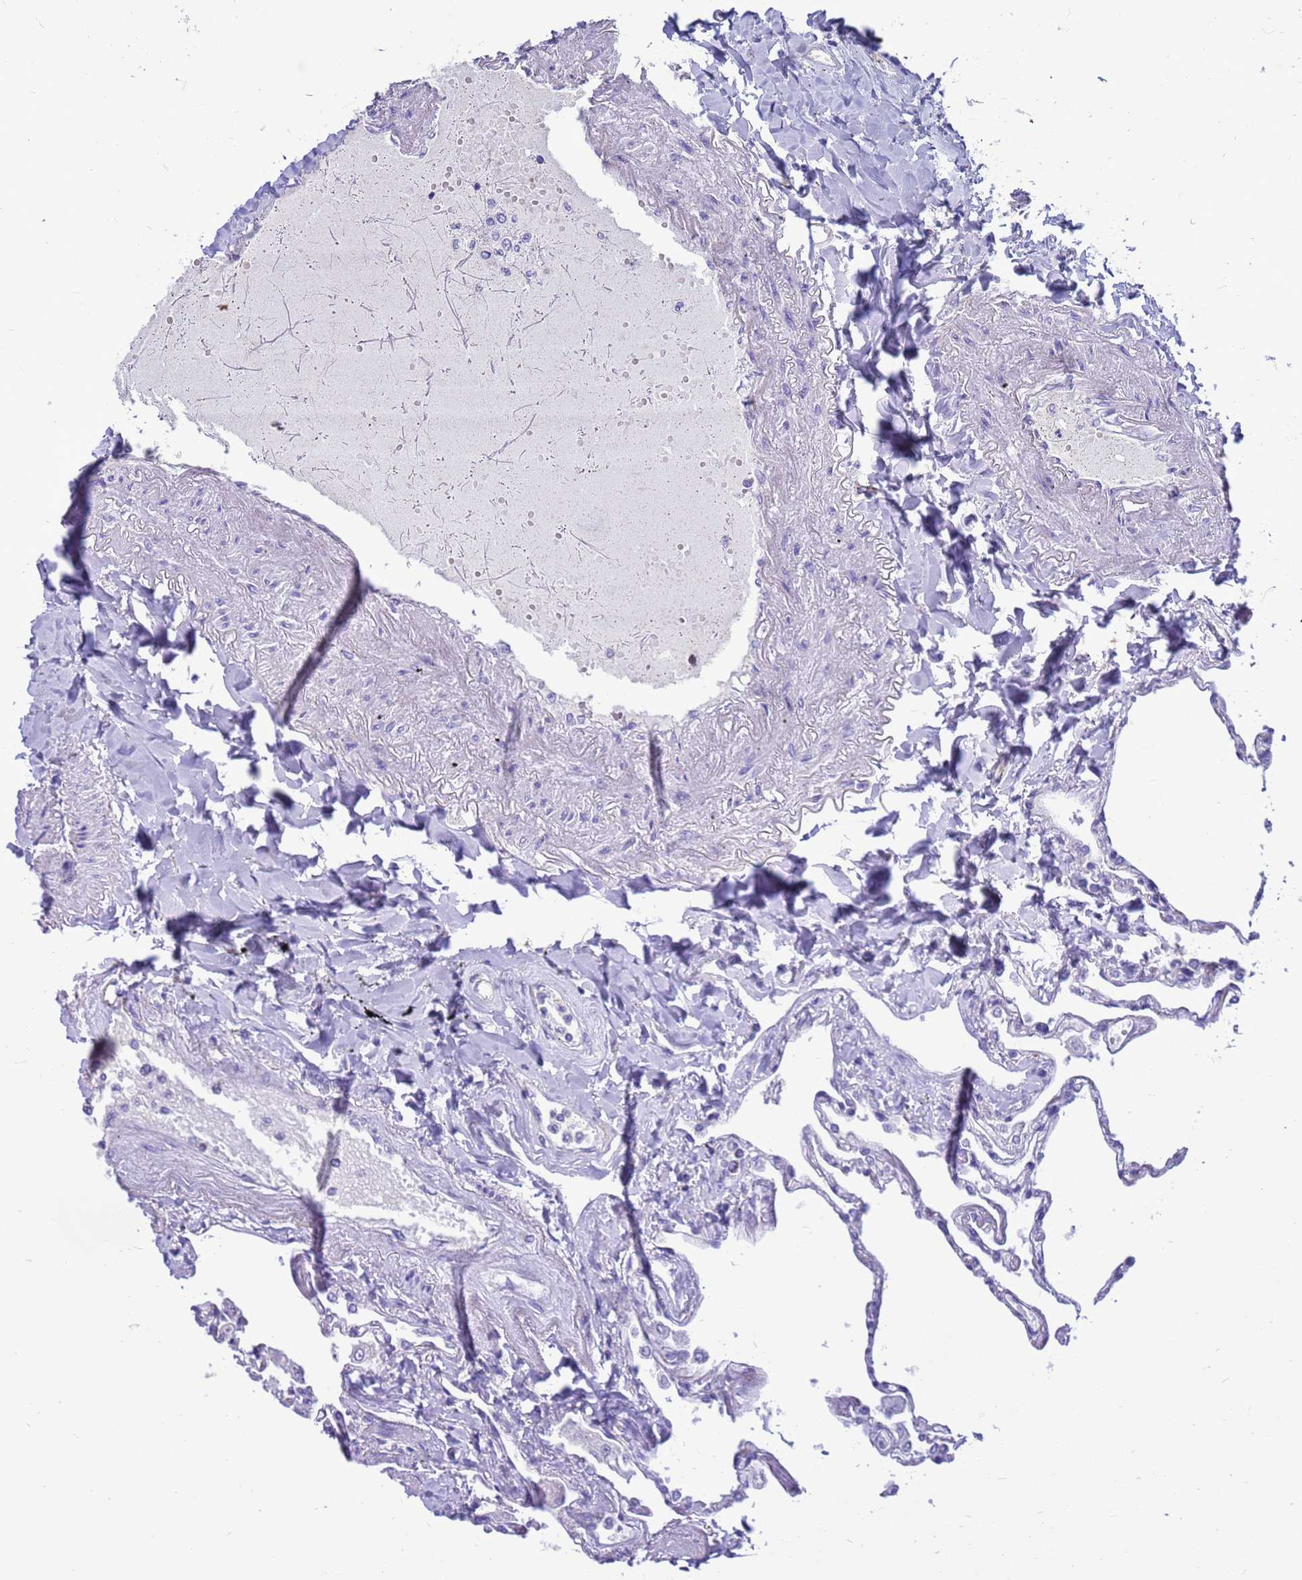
{"staining": {"intensity": "negative", "quantity": "none", "location": "none"}, "tissue": "lung", "cell_type": "Alveolar cells", "image_type": "normal", "snomed": [{"axis": "morphology", "description": "Normal tissue, NOS"}, {"axis": "topography", "description": "Lung"}], "caption": "Immunohistochemistry (IHC) photomicrograph of benign lung stained for a protein (brown), which exhibits no staining in alveolar cells.", "gene": "PDE10A", "patient": {"sex": "female", "age": 67}}